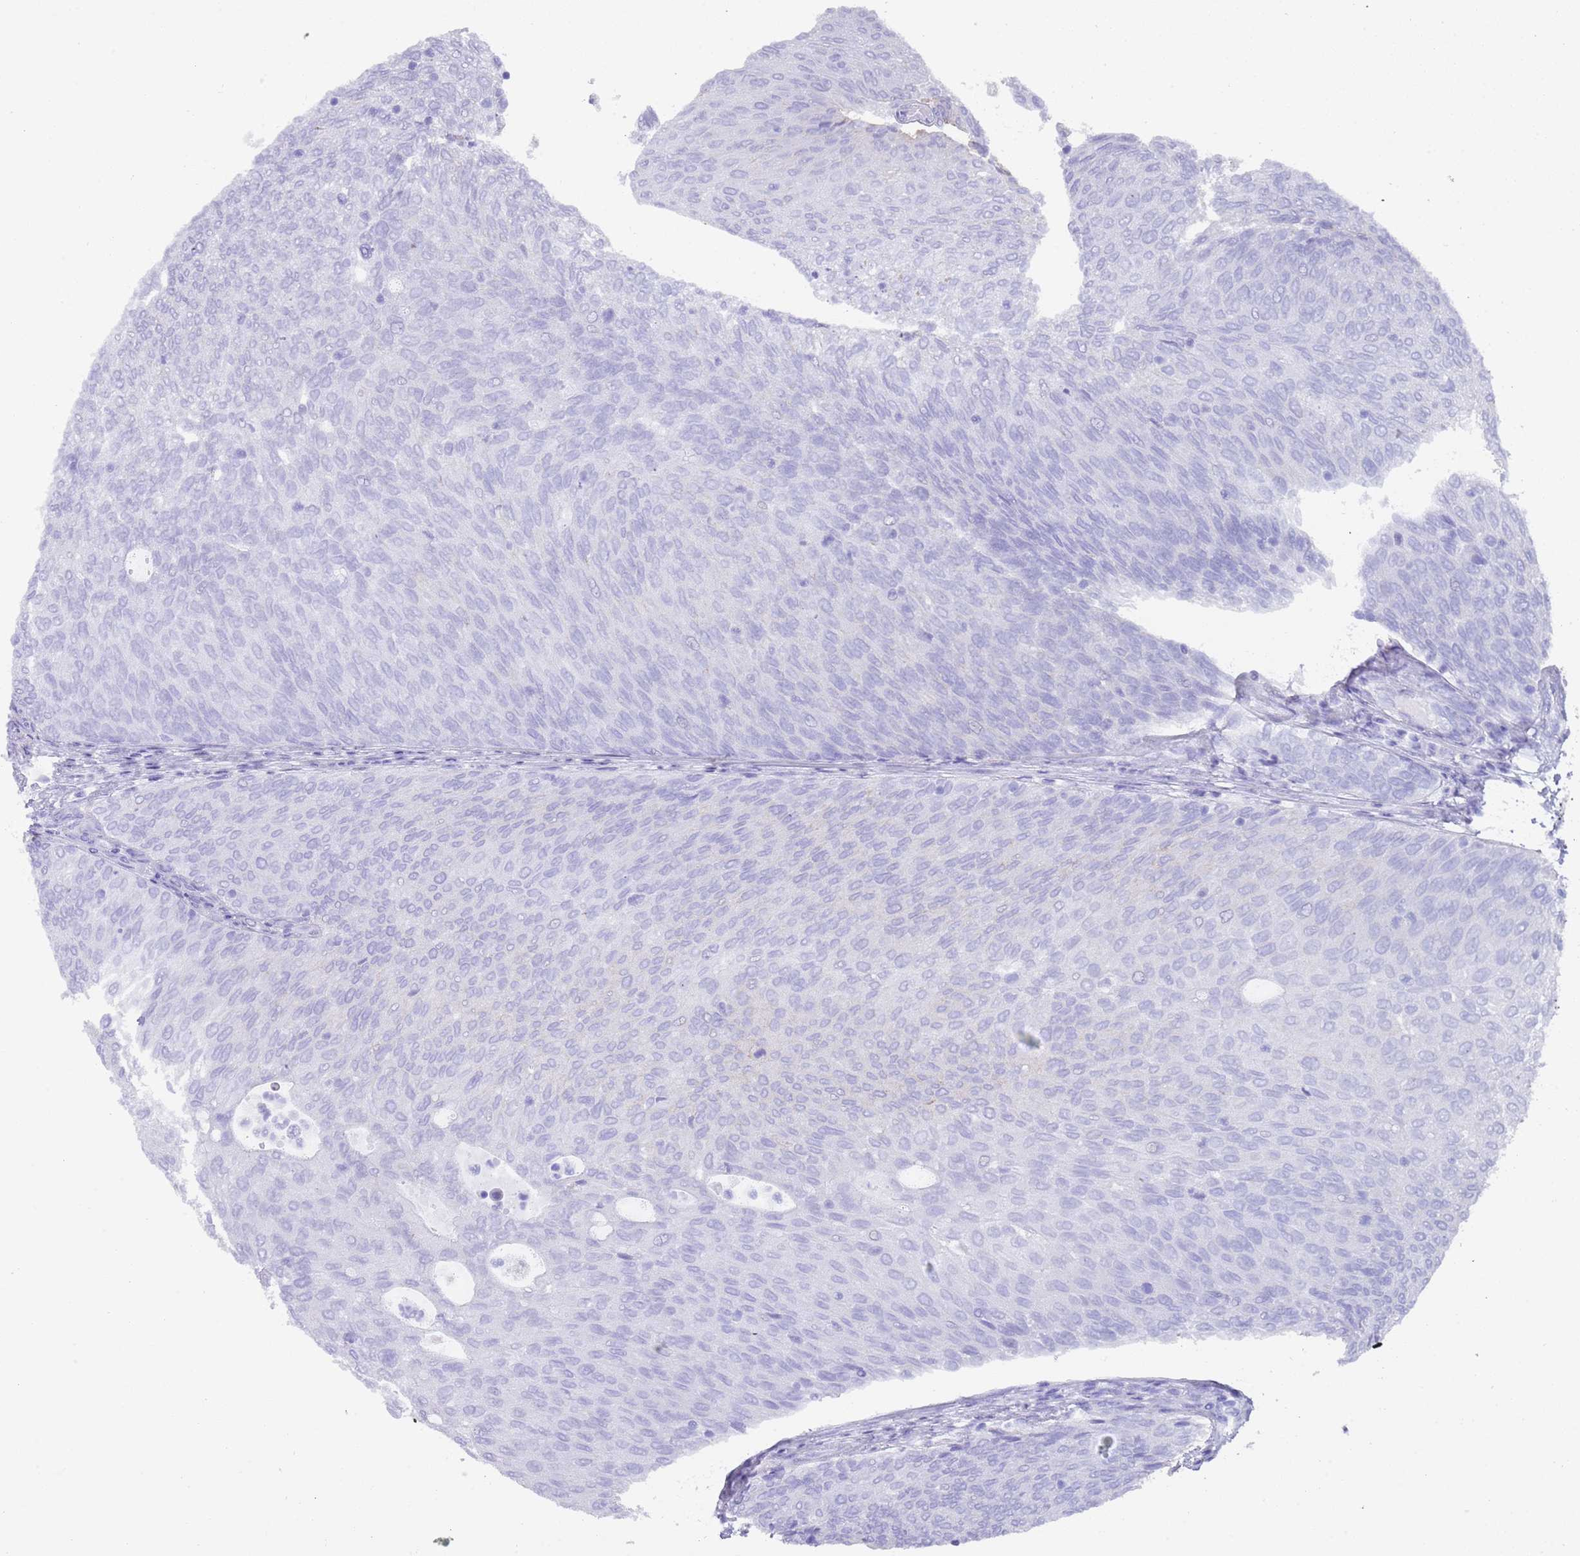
{"staining": {"intensity": "negative", "quantity": "none", "location": "none"}, "tissue": "urothelial cancer", "cell_type": "Tumor cells", "image_type": "cancer", "snomed": [{"axis": "morphology", "description": "Urothelial carcinoma, Low grade"}, {"axis": "topography", "description": "Urinary bladder"}], "caption": "Immunohistochemical staining of human urothelial cancer shows no significant expression in tumor cells.", "gene": "HDAC8", "patient": {"sex": "female", "age": 79}}